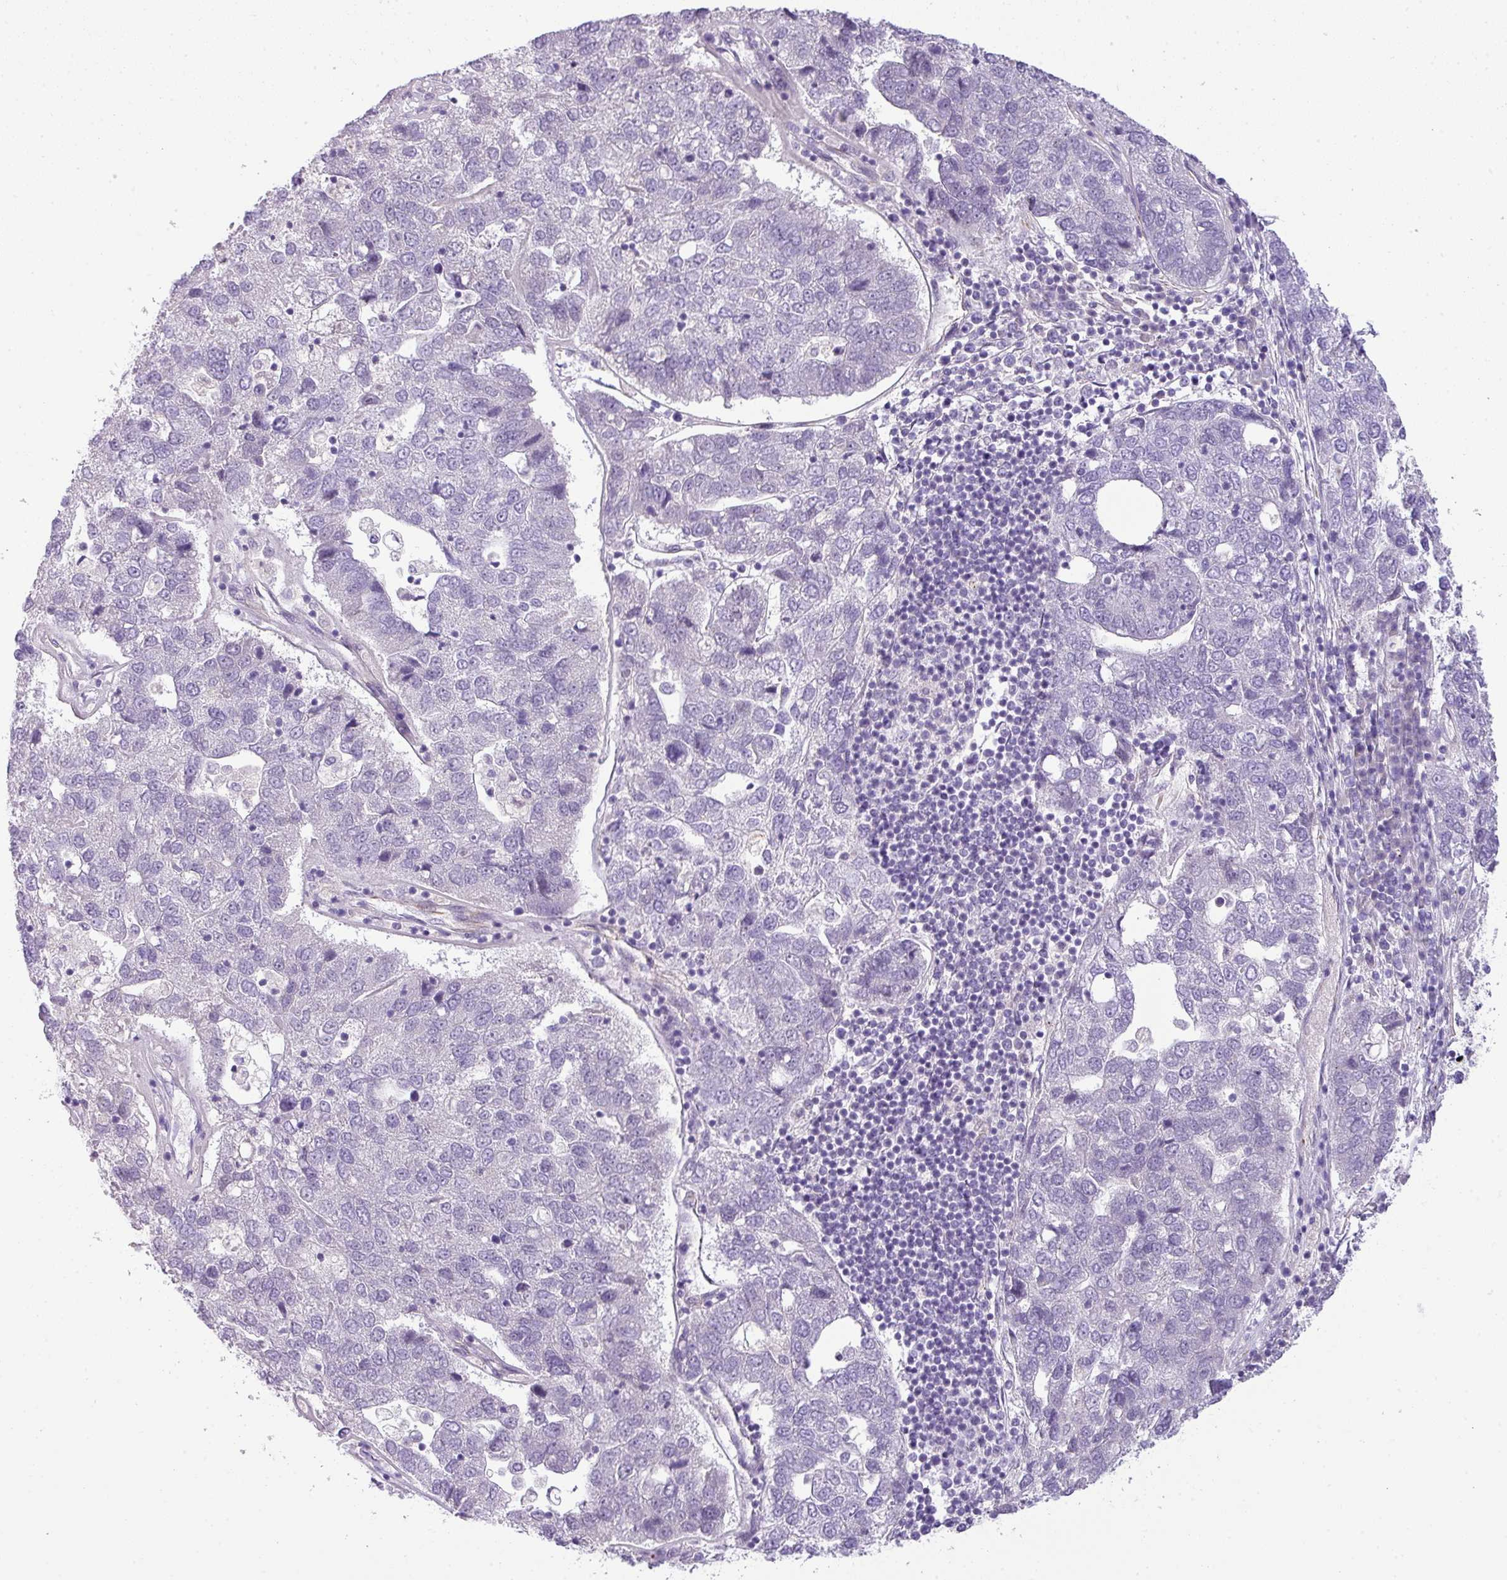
{"staining": {"intensity": "negative", "quantity": "none", "location": "none"}, "tissue": "pancreatic cancer", "cell_type": "Tumor cells", "image_type": "cancer", "snomed": [{"axis": "morphology", "description": "Adenocarcinoma, NOS"}, {"axis": "topography", "description": "Pancreas"}], "caption": "Human pancreatic adenocarcinoma stained for a protein using immunohistochemistry (IHC) exhibits no expression in tumor cells.", "gene": "ENSG00000273748", "patient": {"sex": "female", "age": 61}}